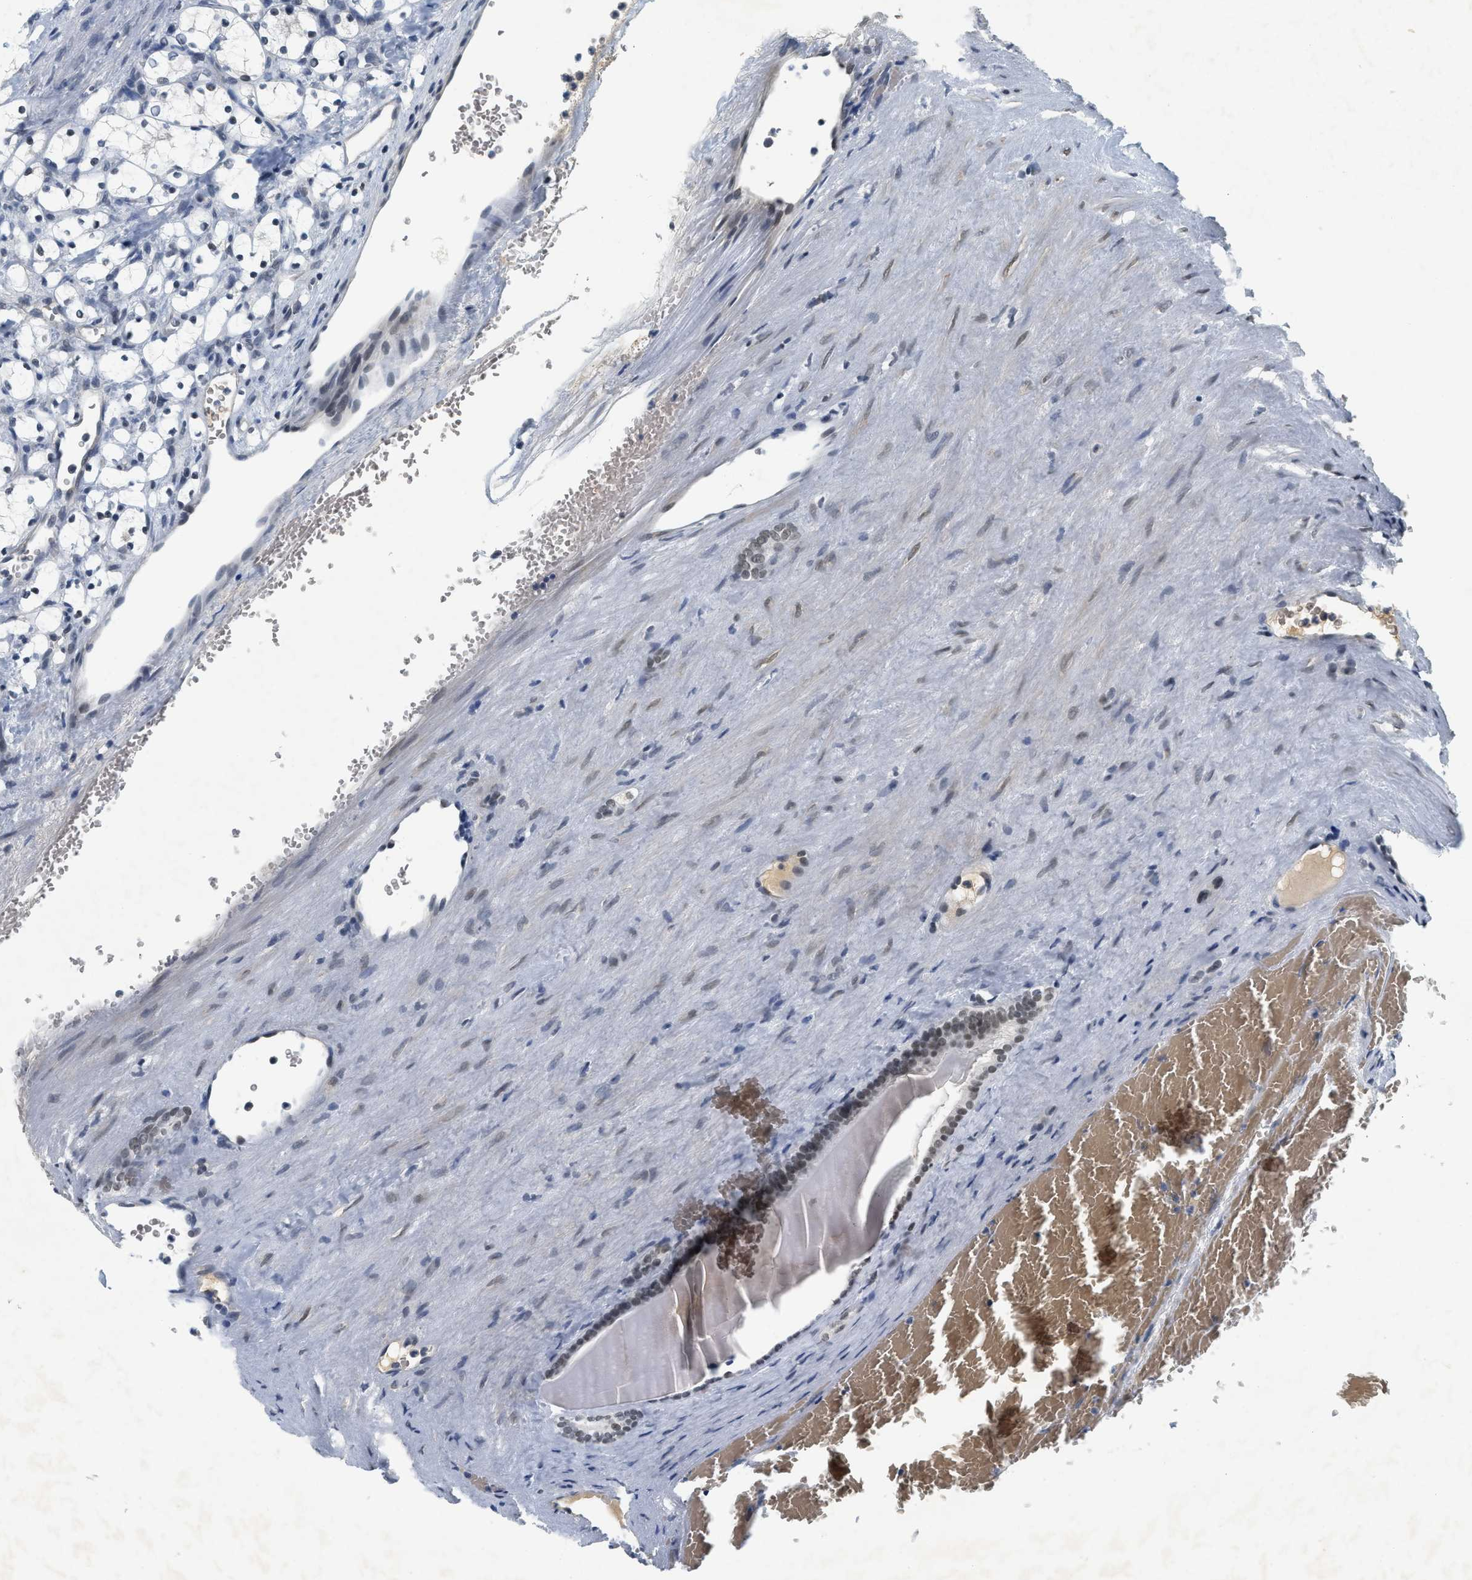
{"staining": {"intensity": "negative", "quantity": "none", "location": "none"}, "tissue": "renal cancer", "cell_type": "Tumor cells", "image_type": "cancer", "snomed": [{"axis": "morphology", "description": "Adenocarcinoma, NOS"}, {"axis": "topography", "description": "Kidney"}], "caption": "A histopathology image of renal cancer stained for a protein shows no brown staining in tumor cells. (Stains: DAB (3,3'-diaminobenzidine) IHC with hematoxylin counter stain, Microscopy: brightfield microscopy at high magnification).", "gene": "MZF1", "patient": {"sex": "female", "age": 69}}